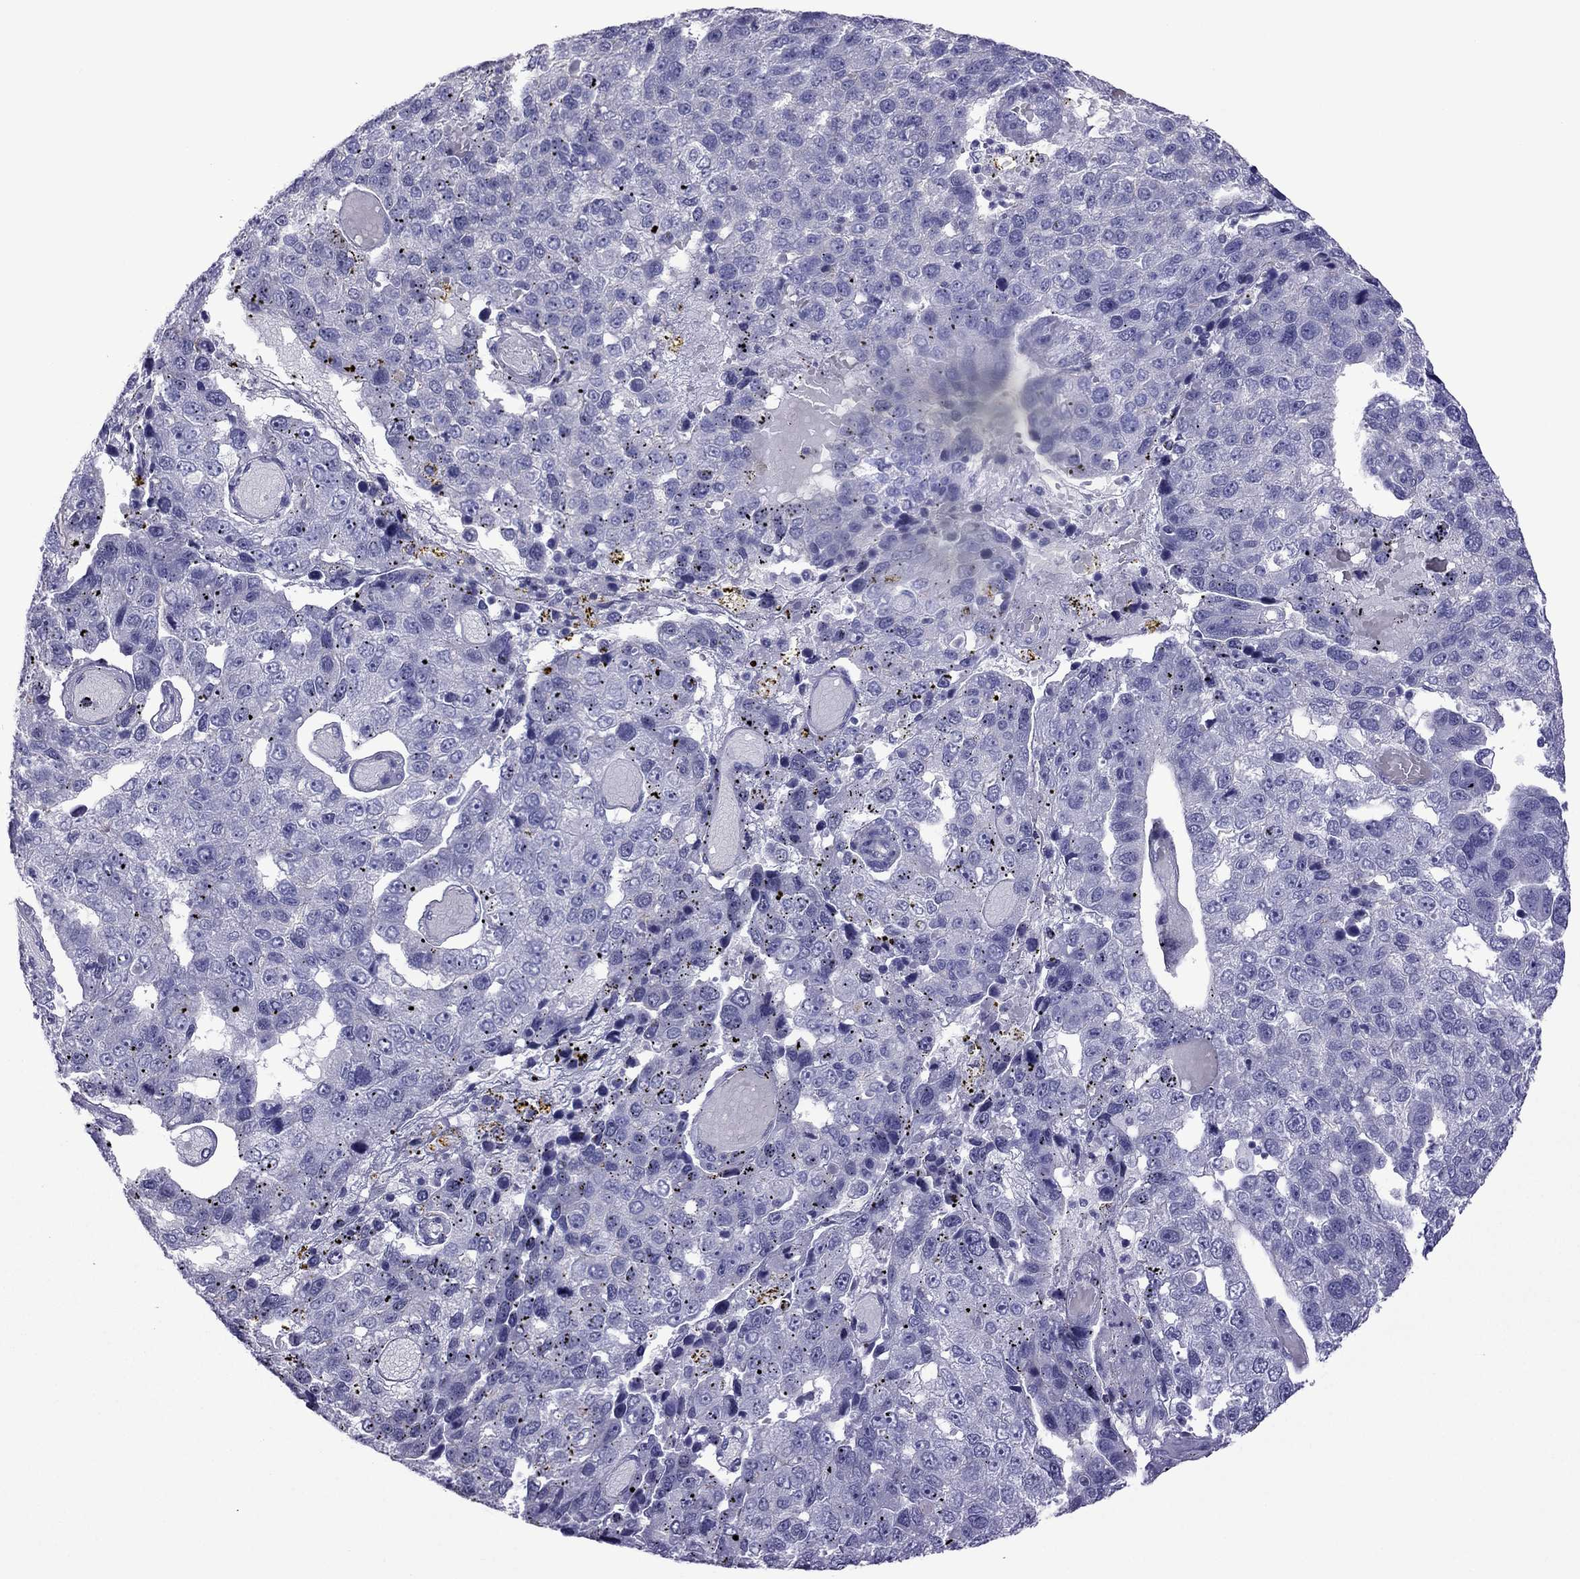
{"staining": {"intensity": "negative", "quantity": "none", "location": "none"}, "tissue": "pancreatic cancer", "cell_type": "Tumor cells", "image_type": "cancer", "snomed": [{"axis": "morphology", "description": "Adenocarcinoma, NOS"}, {"axis": "topography", "description": "Pancreas"}], "caption": "Pancreatic cancer stained for a protein using immunohistochemistry (IHC) shows no positivity tumor cells.", "gene": "MYL11", "patient": {"sex": "female", "age": 61}}